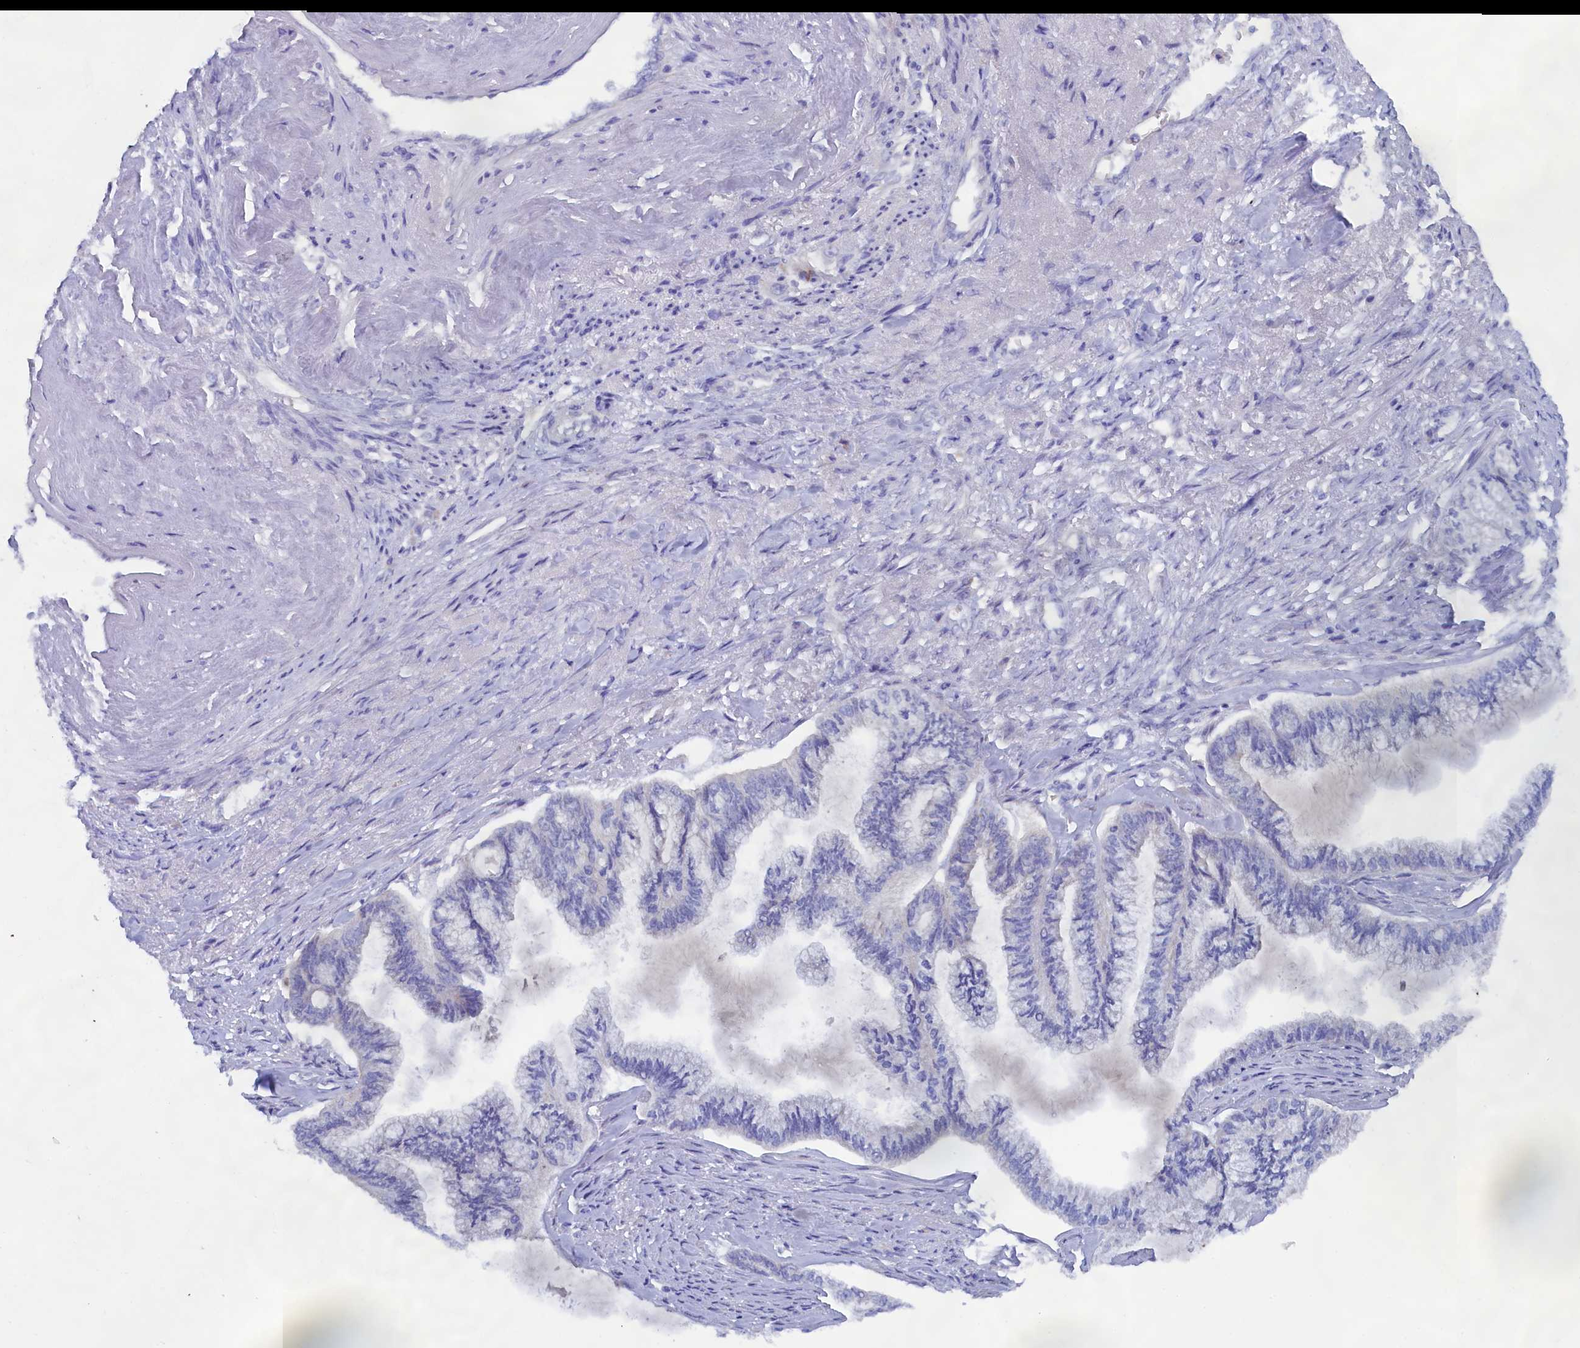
{"staining": {"intensity": "negative", "quantity": "none", "location": "none"}, "tissue": "endometrial cancer", "cell_type": "Tumor cells", "image_type": "cancer", "snomed": [{"axis": "morphology", "description": "Adenocarcinoma, NOS"}, {"axis": "topography", "description": "Endometrium"}], "caption": "Micrograph shows no significant protein expression in tumor cells of endometrial cancer.", "gene": "MYADML2", "patient": {"sex": "female", "age": 86}}